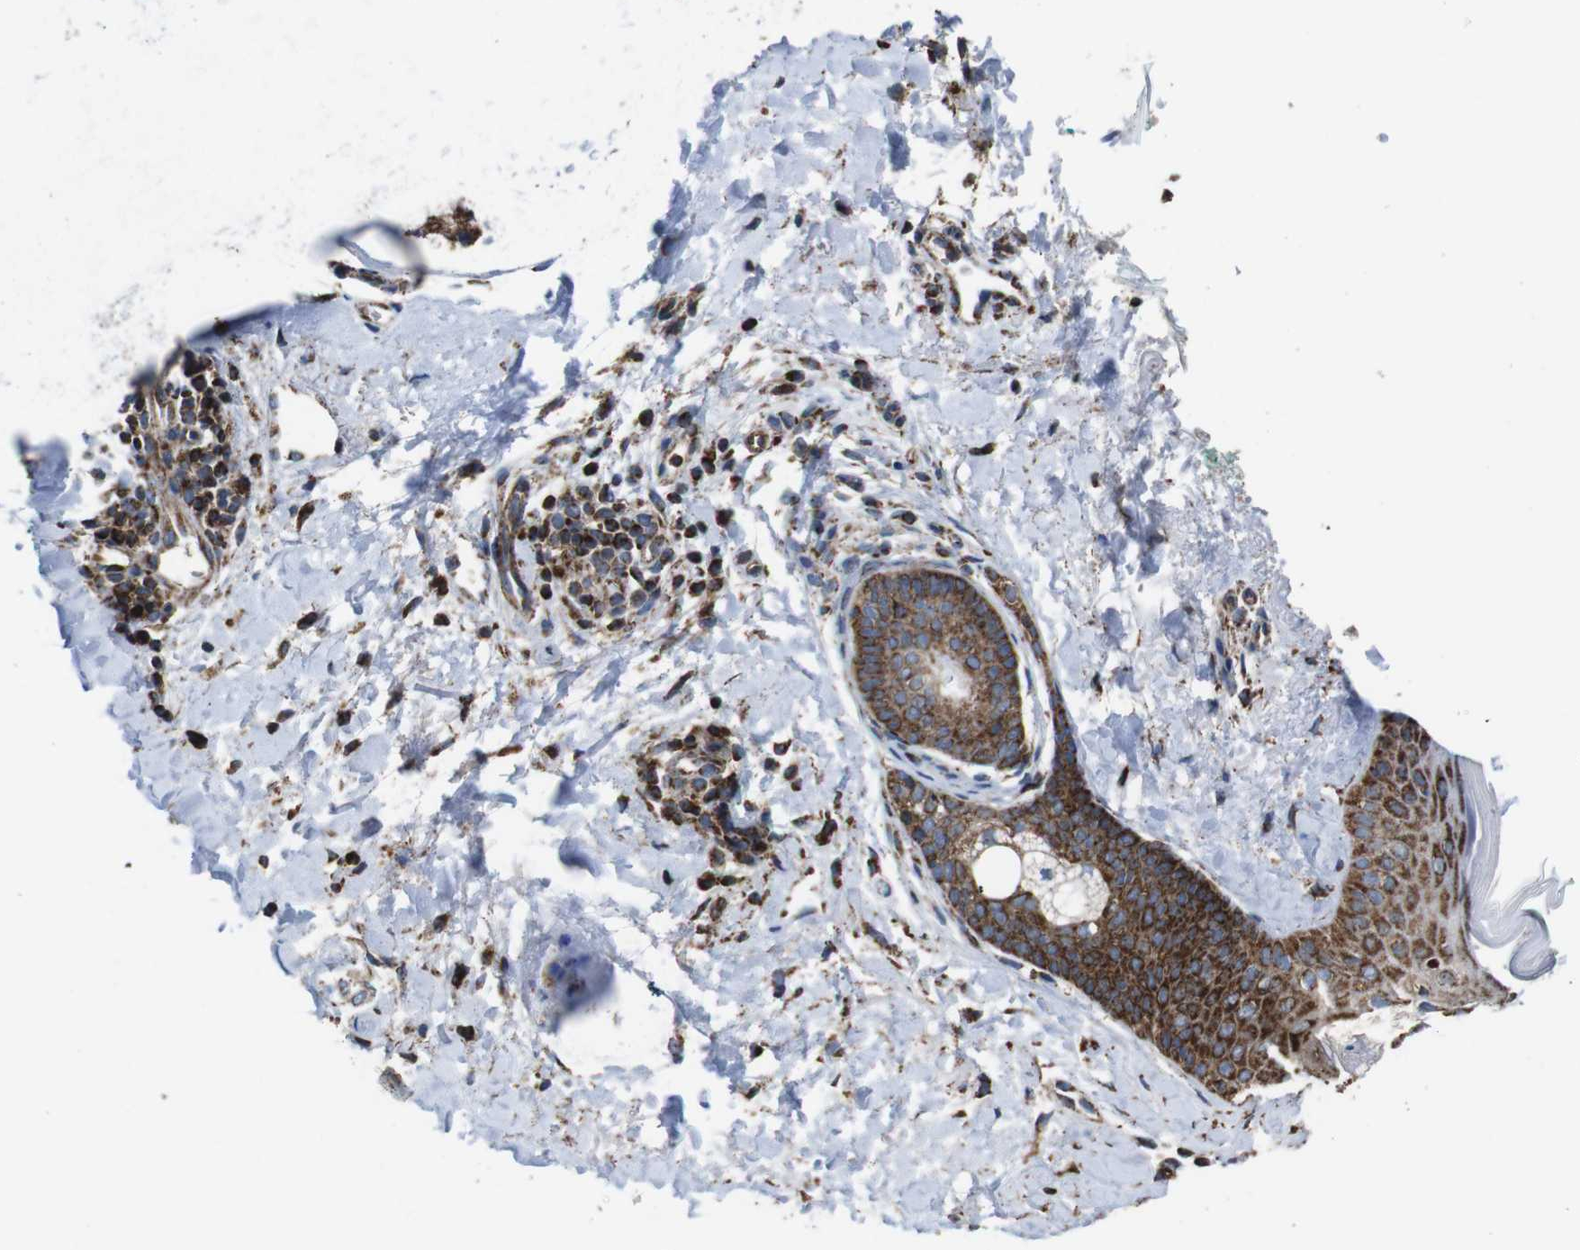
{"staining": {"intensity": "moderate", "quantity": "25%-75%", "location": "cytoplasmic/membranous"}, "tissue": "skin cancer", "cell_type": "Tumor cells", "image_type": "cancer", "snomed": [{"axis": "morphology", "description": "Normal tissue, NOS"}, {"axis": "morphology", "description": "Basal cell carcinoma"}, {"axis": "topography", "description": "Skin"}], "caption": "Tumor cells exhibit medium levels of moderate cytoplasmic/membranous positivity in about 25%-75% of cells in human skin cancer.", "gene": "HK1", "patient": {"sex": "female", "age": 71}}